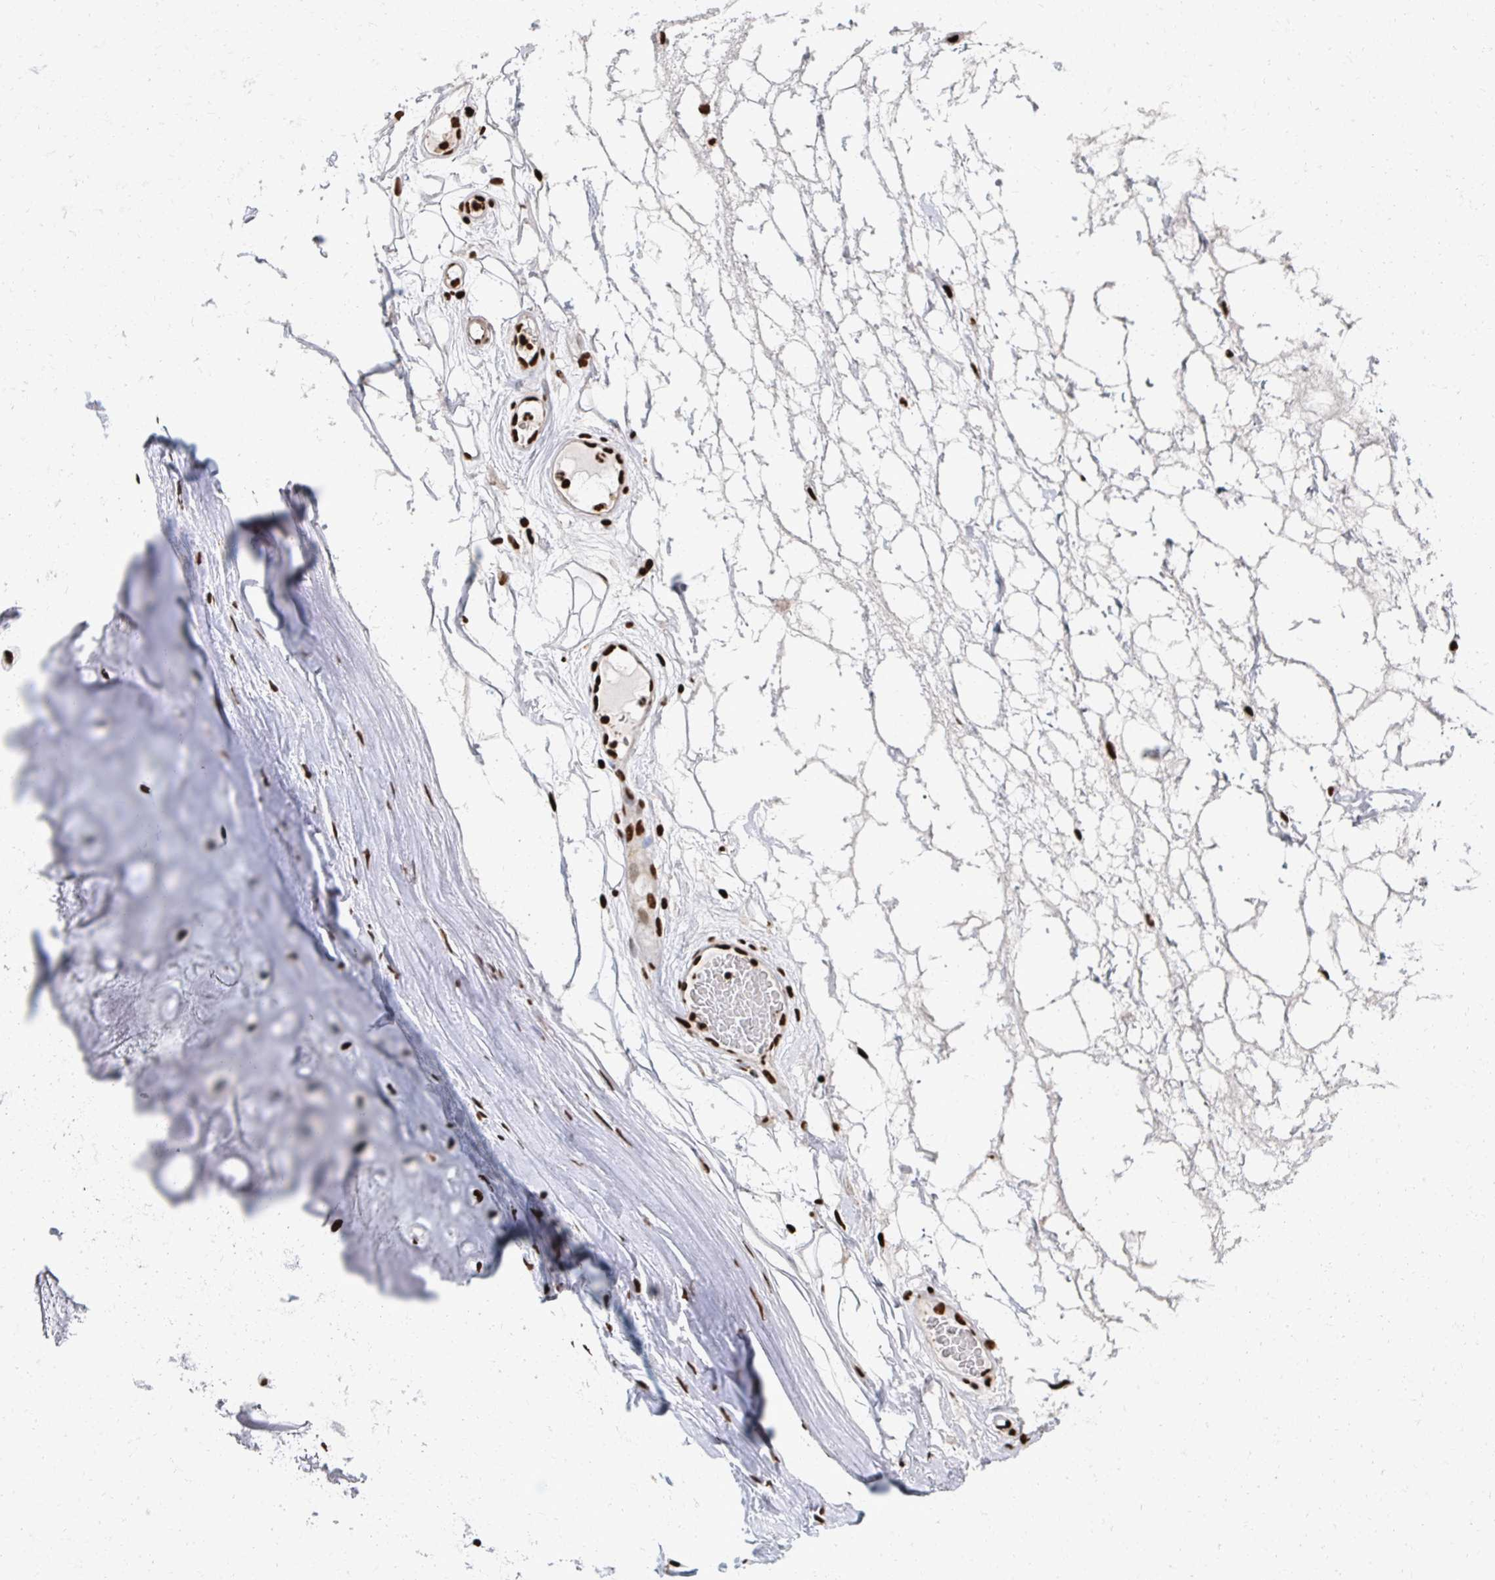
{"staining": {"intensity": "strong", "quantity": "<25%", "location": "nuclear"}, "tissue": "adipose tissue", "cell_type": "Adipocytes", "image_type": "normal", "snomed": [{"axis": "morphology", "description": "Normal tissue, NOS"}, {"axis": "topography", "description": "Lymph node"}, {"axis": "topography", "description": "Cartilage tissue"}, {"axis": "topography", "description": "Nasopharynx"}], "caption": "Protein staining of normal adipose tissue demonstrates strong nuclear expression in approximately <25% of adipocytes. (Stains: DAB in brown, nuclei in blue, Microscopy: brightfield microscopy at high magnification).", "gene": "RBBP4", "patient": {"sex": "male", "age": 63}}